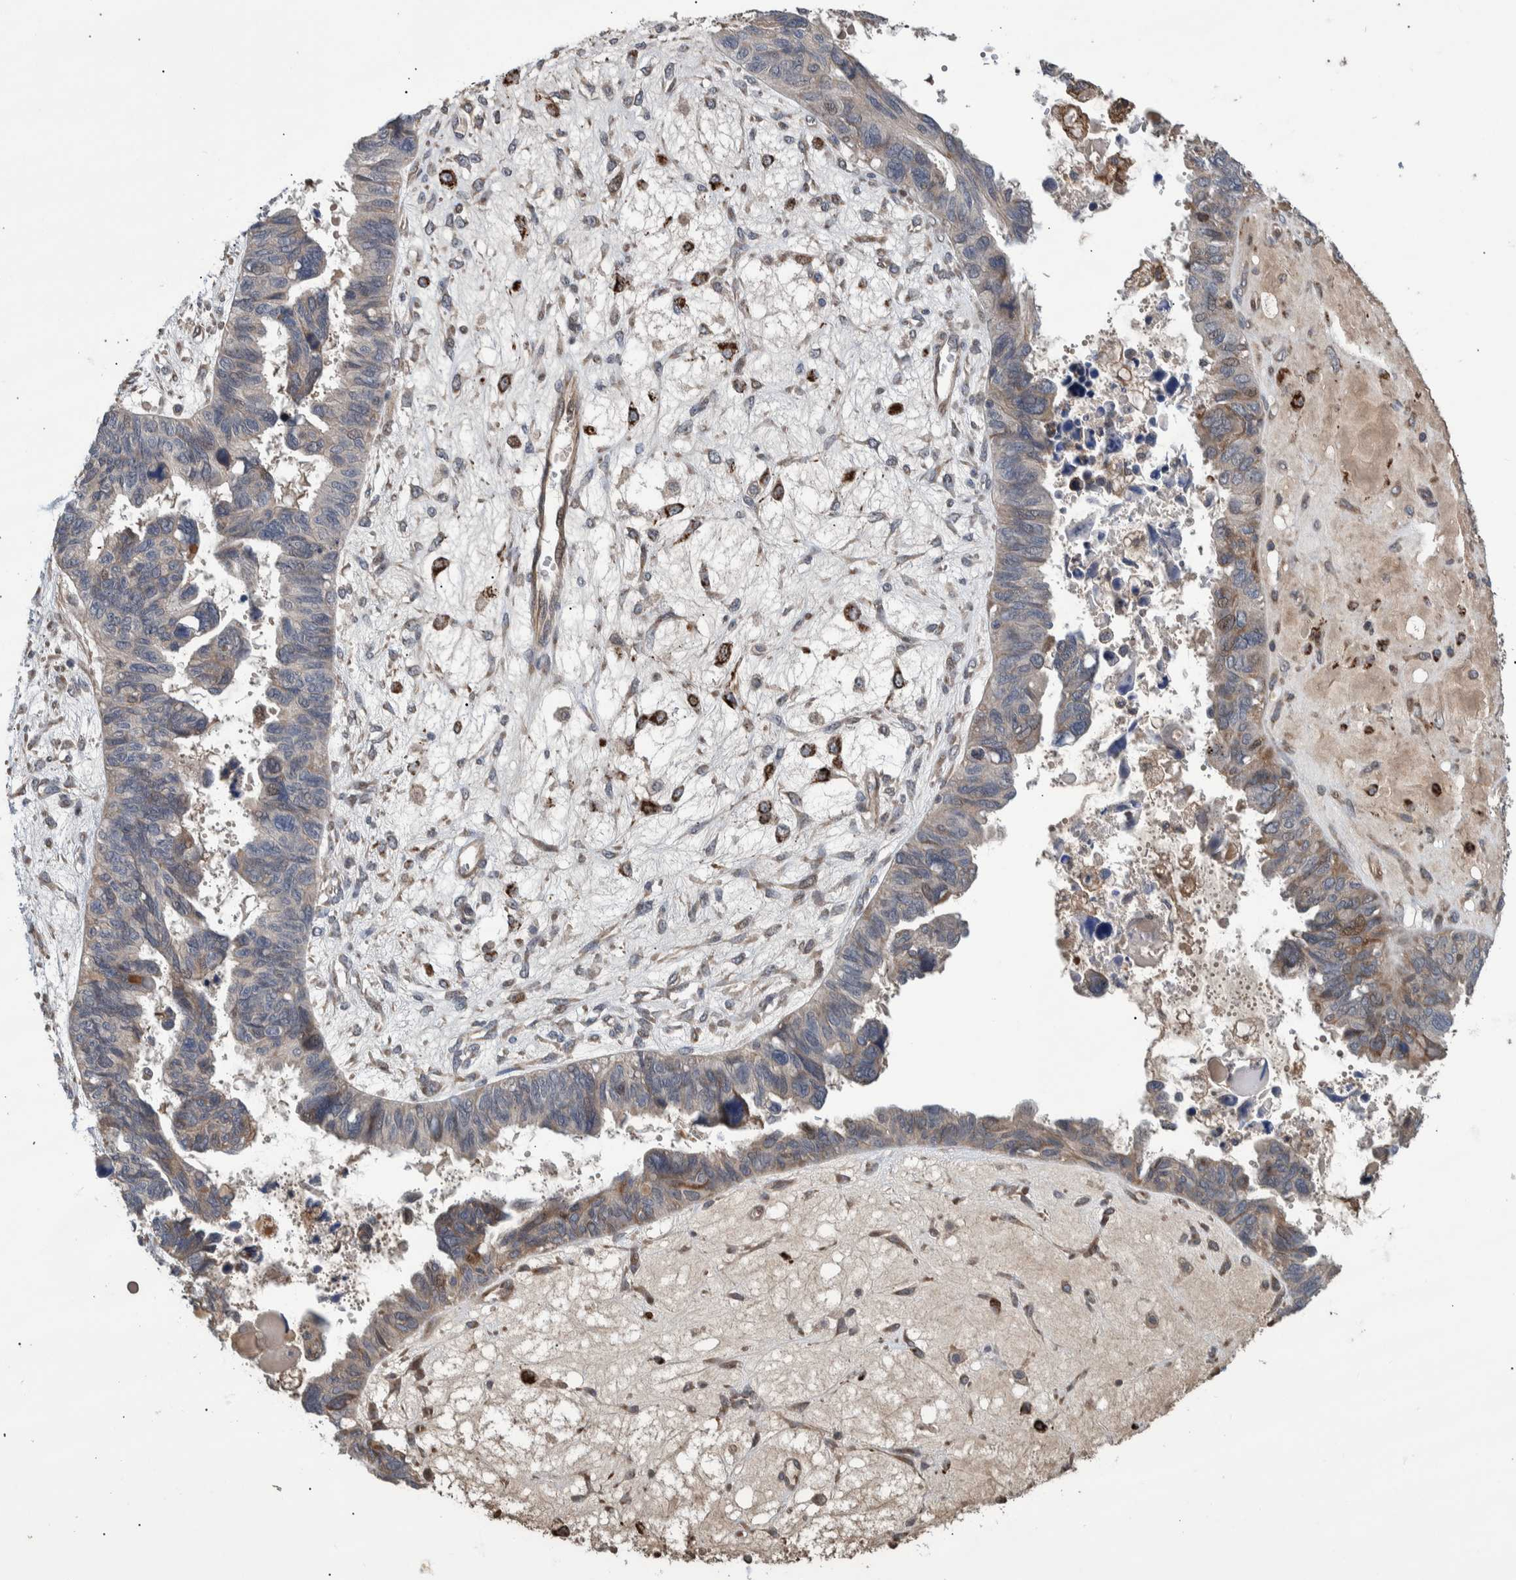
{"staining": {"intensity": "weak", "quantity": "<25%", "location": "cytoplasmic/membranous"}, "tissue": "ovarian cancer", "cell_type": "Tumor cells", "image_type": "cancer", "snomed": [{"axis": "morphology", "description": "Cystadenocarcinoma, serous, NOS"}, {"axis": "topography", "description": "Ovary"}], "caption": "The image reveals no staining of tumor cells in ovarian cancer. The staining was performed using DAB to visualize the protein expression in brown, while the nuclei were stained in blue with hematoxylin (Magnification: 20x).", "gene": "B3GNTL1", "patient": {"sex": "female", "age": 79}}